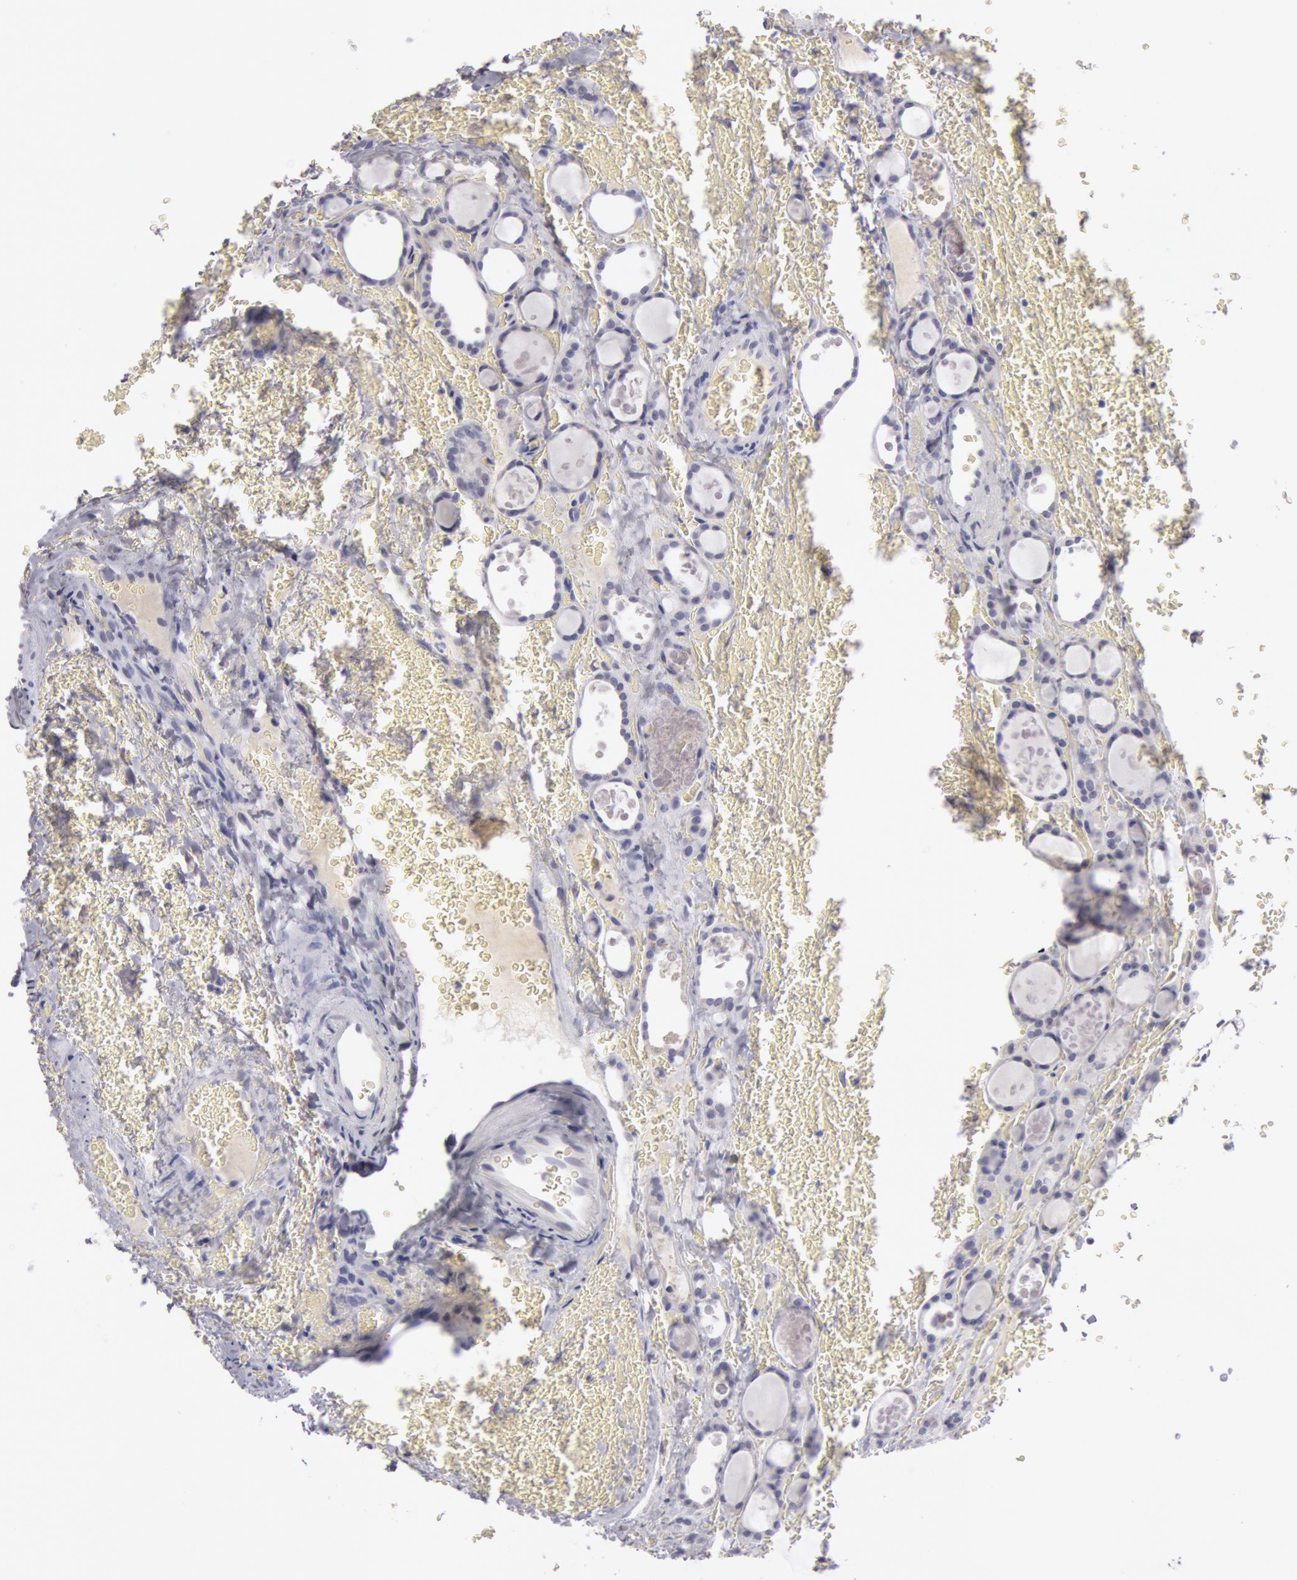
{"staining": {"intensity": "negative", "quantity": "none", "location": "none"}, "tissue": "thyroid cancer", "cell_type": "Tumor cells", "image_type": "cancer", "snomed": [{"axis": "morphology", "description": "Follicular adenoma carcinoma, NOS"}, {"axis": "topography", "description": "Thyroid gland"}], "caption": "This is a histopathology image of IHC staining of thyroid cancer (follicular adenoma carcinoma), which shows no positivity in tumor cells. The staining is performed using DAB brown chromogen with nuclei counter-stained in using hematoxylin.", "gene": "KRT16", "patient": {"sex": "female", "age": 71}}